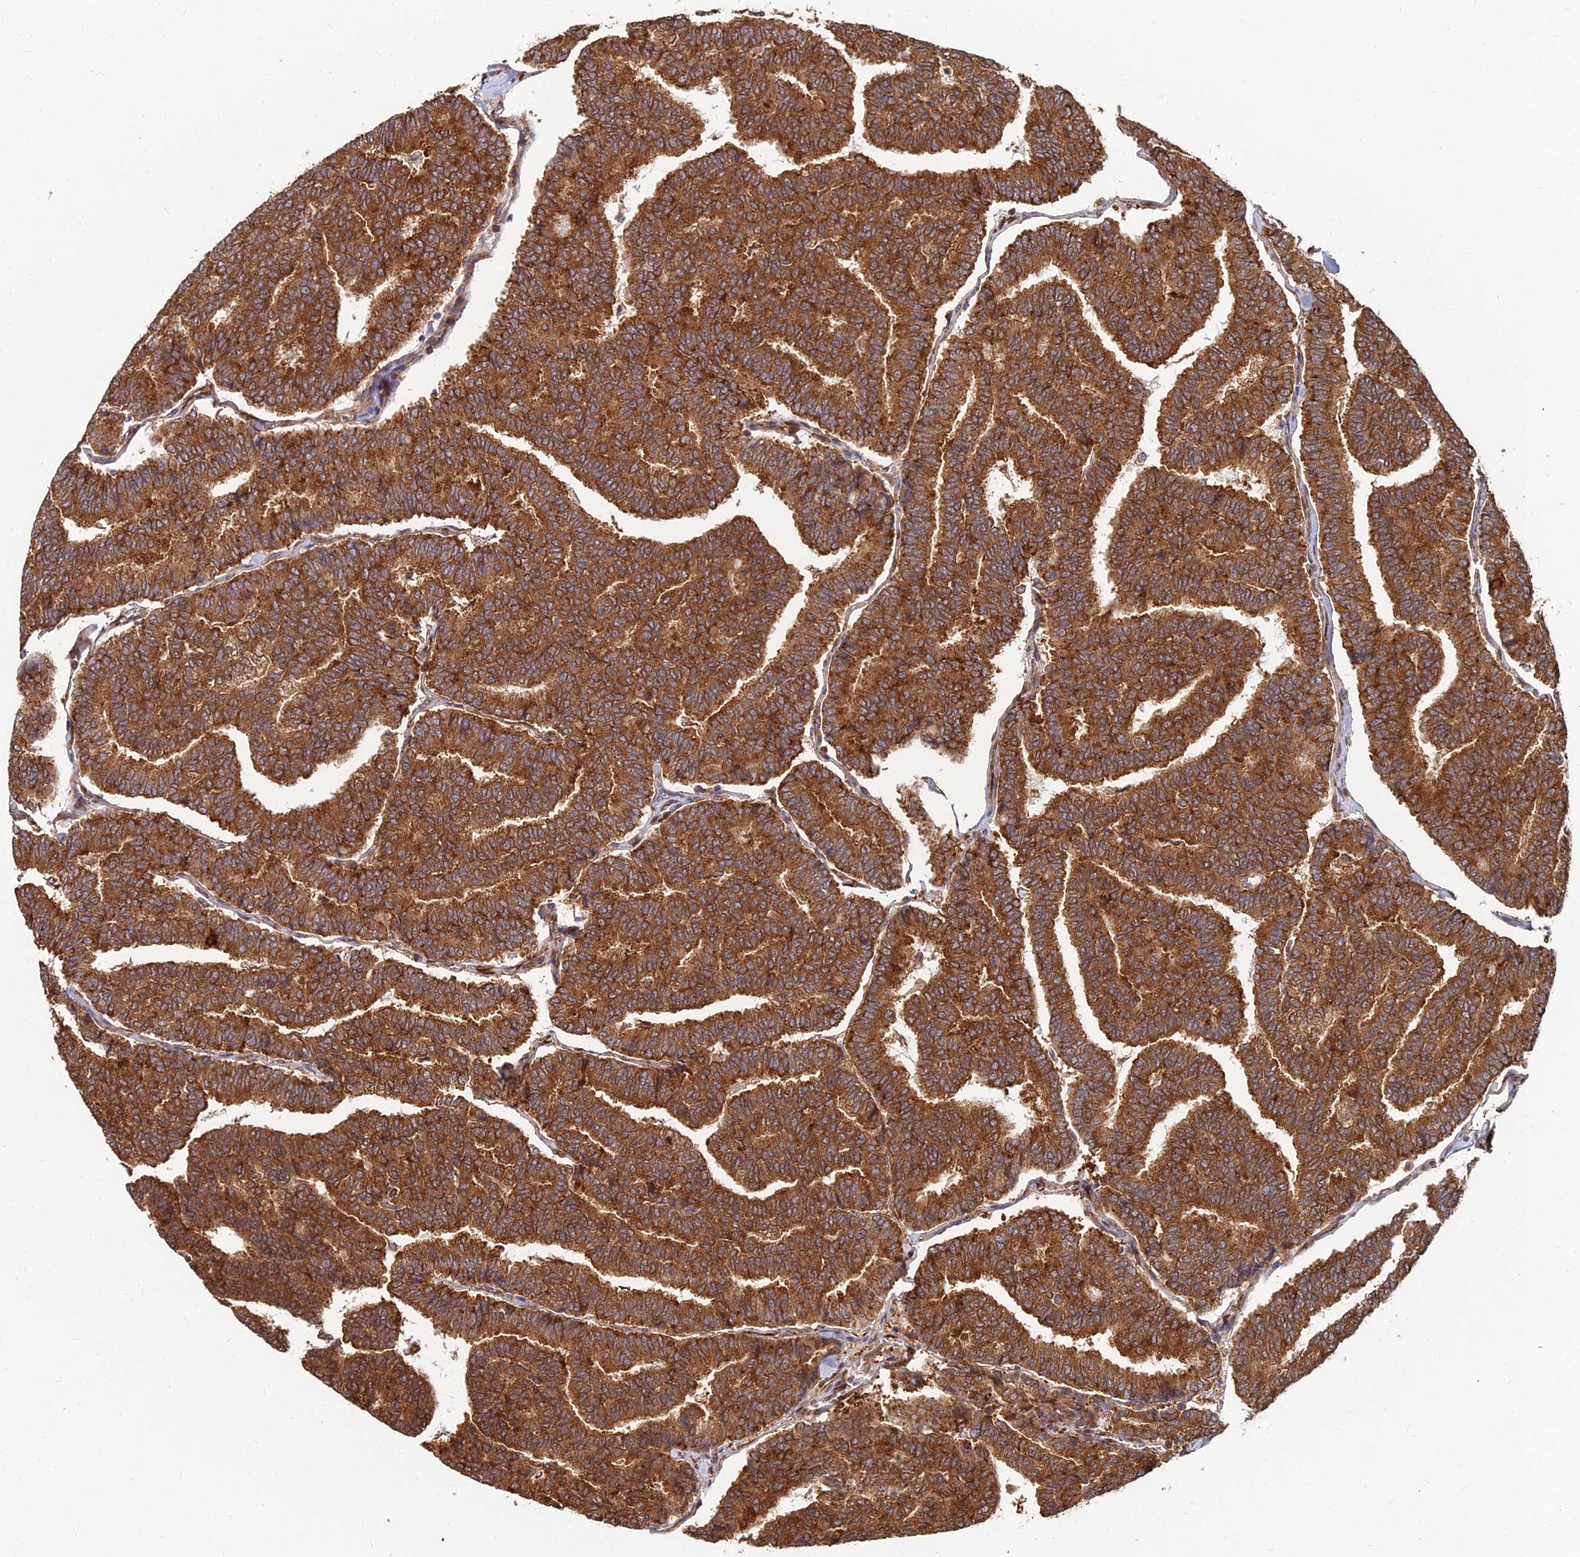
{"staining": {"intensity": "strong", "quantity": ">75%", "location": "cytoplasmic/membranous"}, "tissue": "thyroid cancer", "cell_type": "Tumor cells", "image_type": "cancer", "snomed": [{"axis": "morphology", "description": "Papillary adenocarcinoma, NOS"}, {"axis": "topography", "description": "Thyroid gland"}], "caption": "Protein staining of thyroid papillary adenocarcinoma tissue displays strong cytoplasmic/membranous positivity in approximately >75% of tumor cells.", "gene": "CCT6B", "patient": {"sex": "female", "age": 35}}